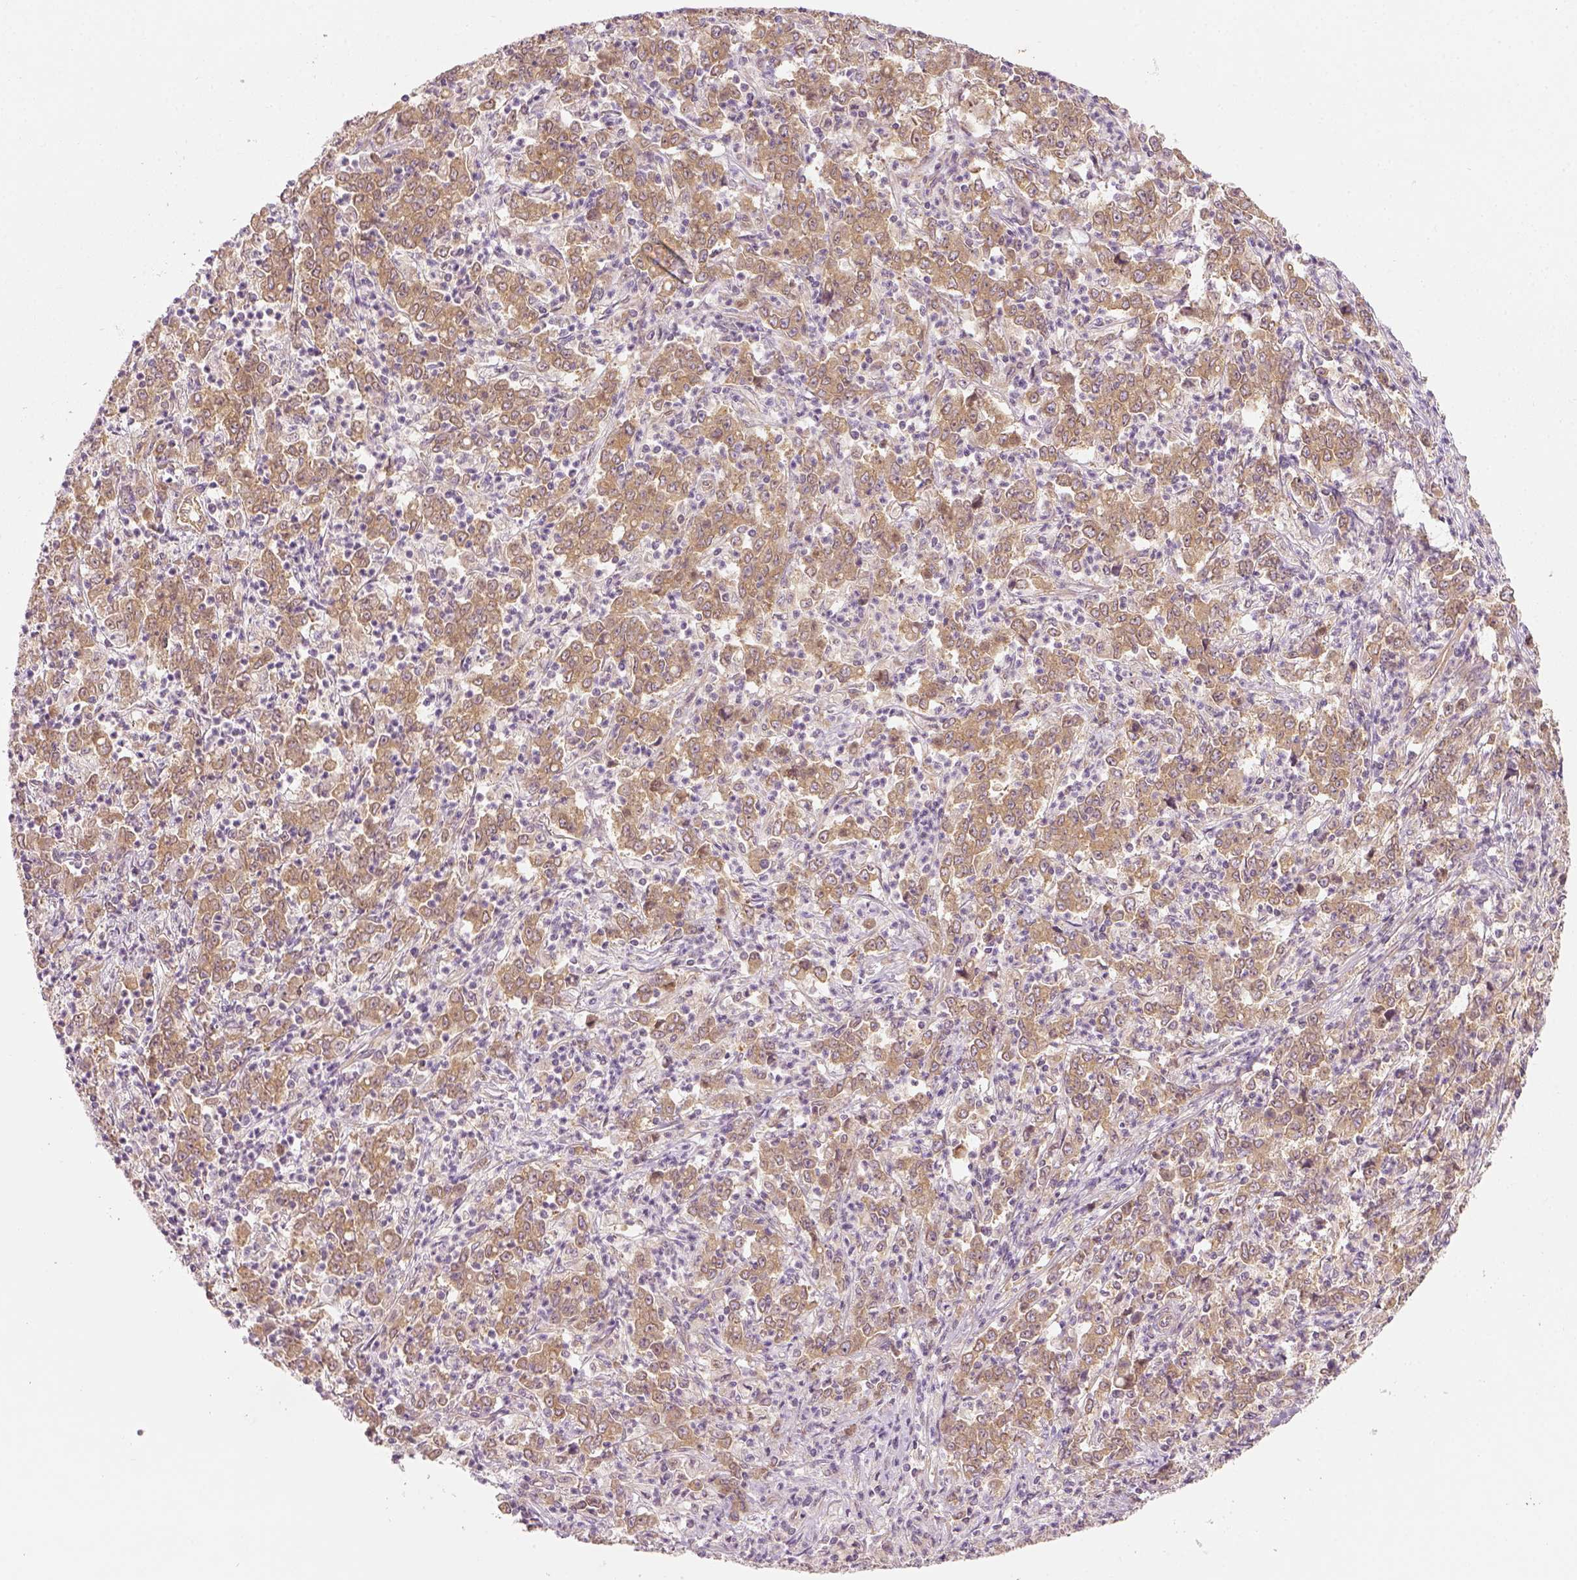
{"staining": {"intensity": "moderate", "quantity": ">75%", "location": "cytoplasmic/membranous"}, "tissue": "stomach cancer", "cell_type": "Tumor cells", "image_type": "cancer", "snomed": [{"axis": "morphology", "description": "Adenocarcinoma, NOS"}, {"axis": "topography", "description": "Stomach, lower"}], "caption": "IHC (DAB (3,3'-diaminobenzidine)) staining of human stomach cancer demonstrates moderate cytoplasmic/membranous protein expression in about >75% of tumor cells.", "gene": "PAIP1", "patient": {"sex": "female", "age": 71}}